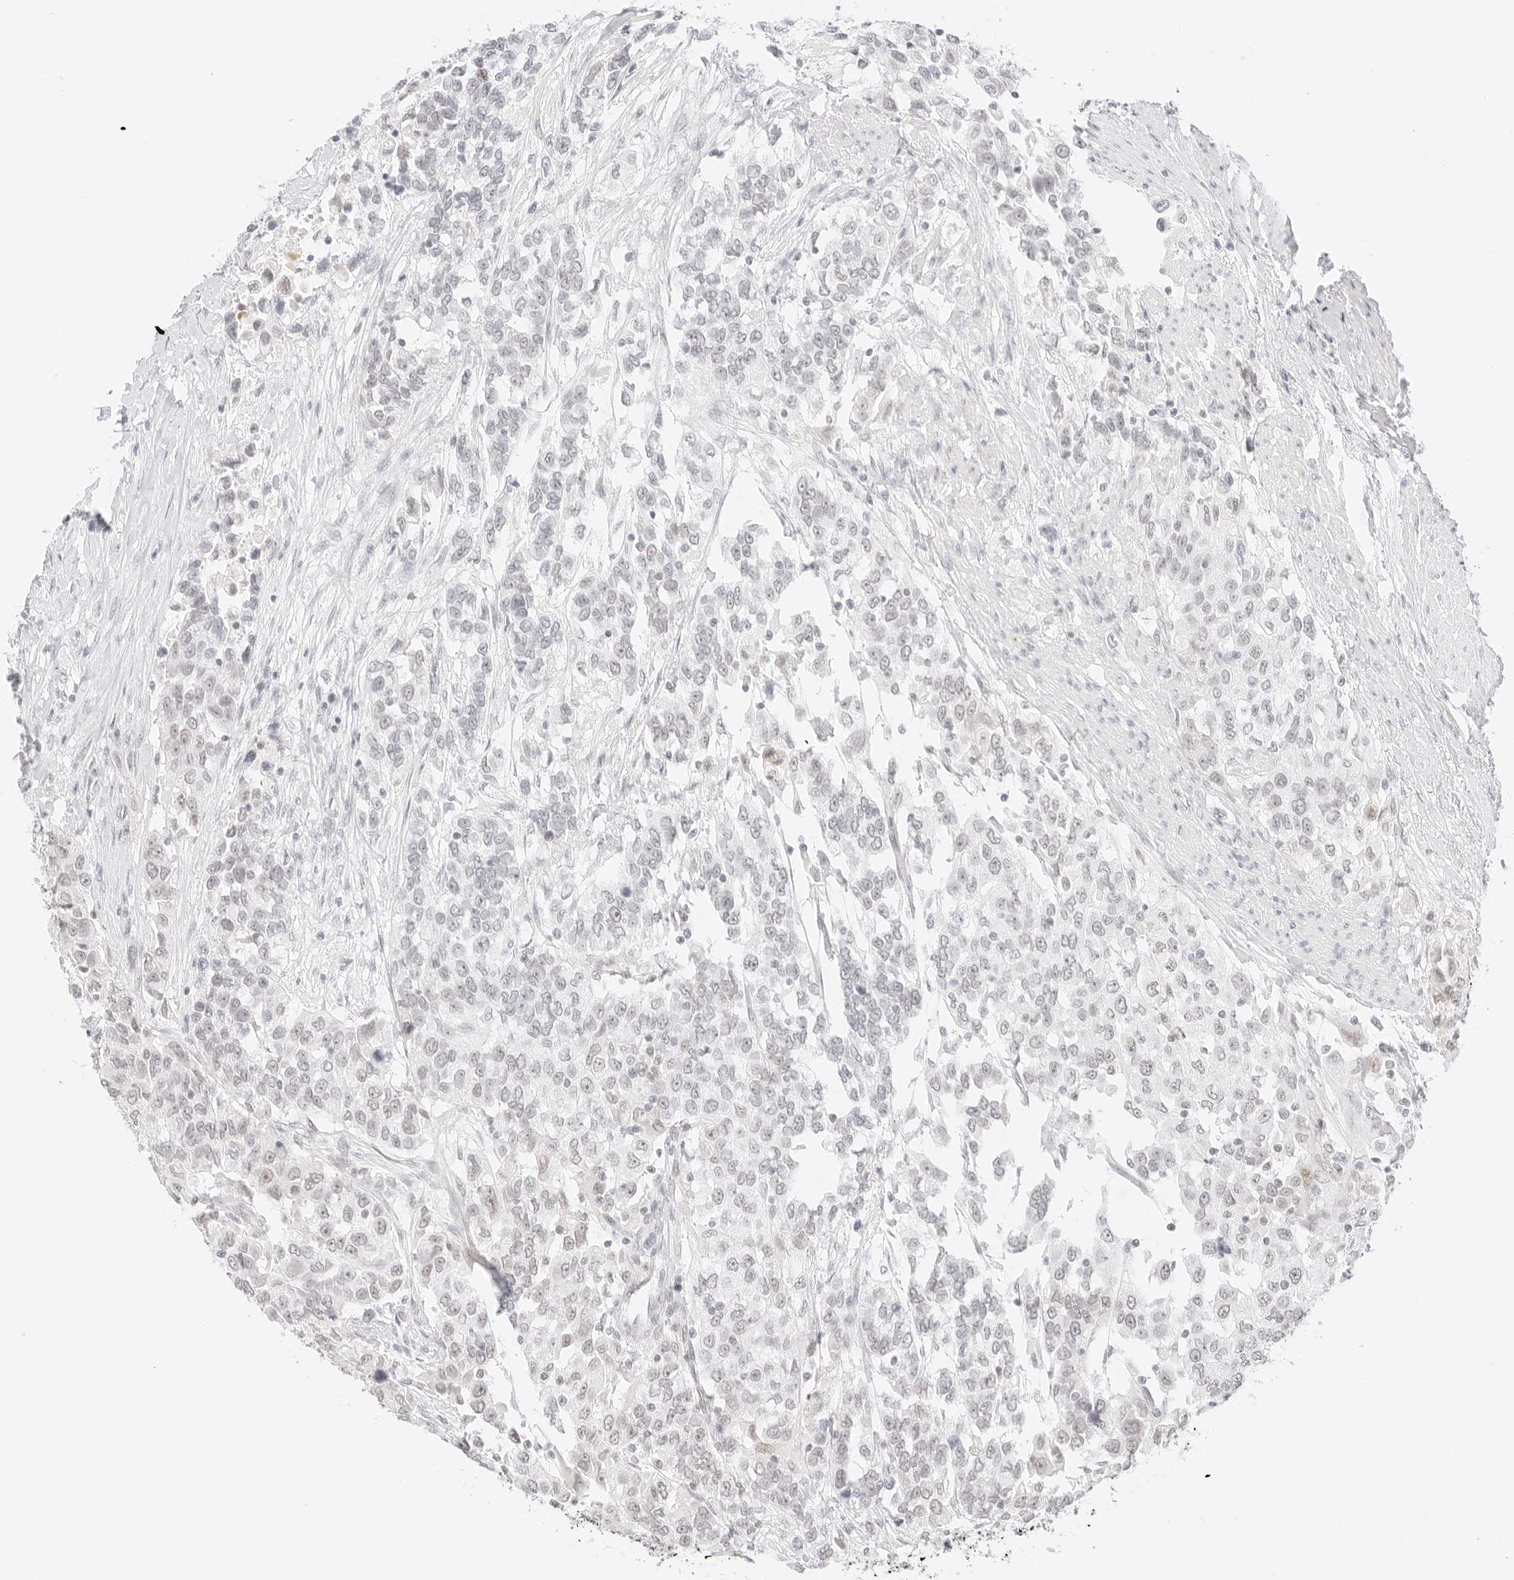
{"staining": {"intensity": "negative", "quantity": "none", "location": "none"}, "tissue": "urothelial cancer", "cell_type": "Tumor cells", "image_type": "cancer", "snomed": [{"axis": "morphology", "description": "Urothelial carcinoma, High grade"}, {"axis": "topography", "description": "Urinary bladder"}], "caption": "Immunohistochemistry histopathology image of human high-grade urothelial carcinoma stained for a protein (brown), which displays no staining in tumor cells. (Immunohistochemistry, brightfield microscopy, high magnification).", "gene": "ITGA6", "patient": {"sex": "female", "age": 80}}